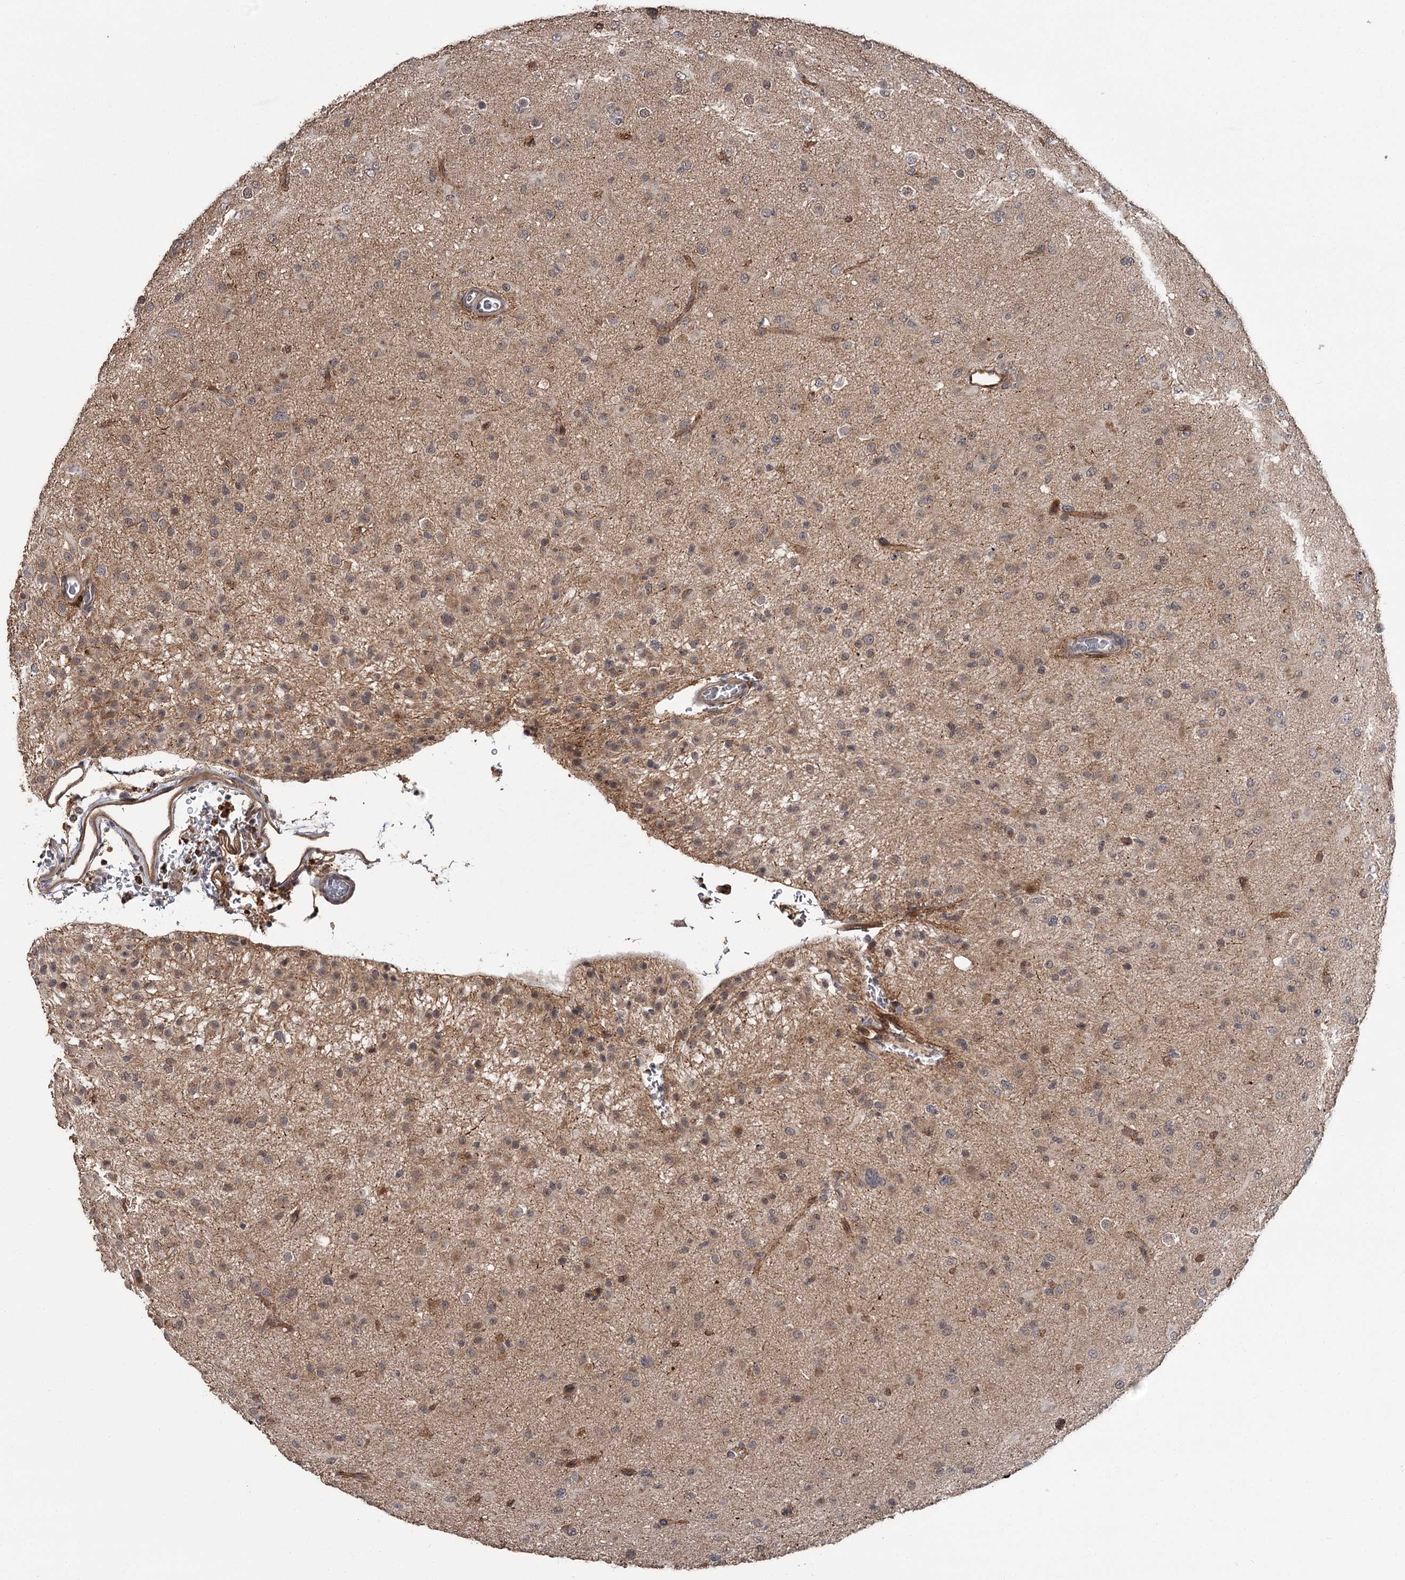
{"staining": {"intensity": "negative", "quantity": "none", "location": "none"}, "tissue": "glioma", "cell_type": "Tumor cells", "image_type": "cancer", "snomed": [{"axis": "morphology", "description": "Glioma, malignant, Low grade"}, {"axis": "topography", "description": "Brain"}], "caption": "An image of glioma stained for a protein shows no brown staining in tumor cells. (Stains: DAB immunohistochemistry (IHC) with hematoxylin counter stain, Microscopy: brightfield microscopy at high magnification).", "gene": "CDC42EP2", "patient": {"sex": "male", "age": 65}}